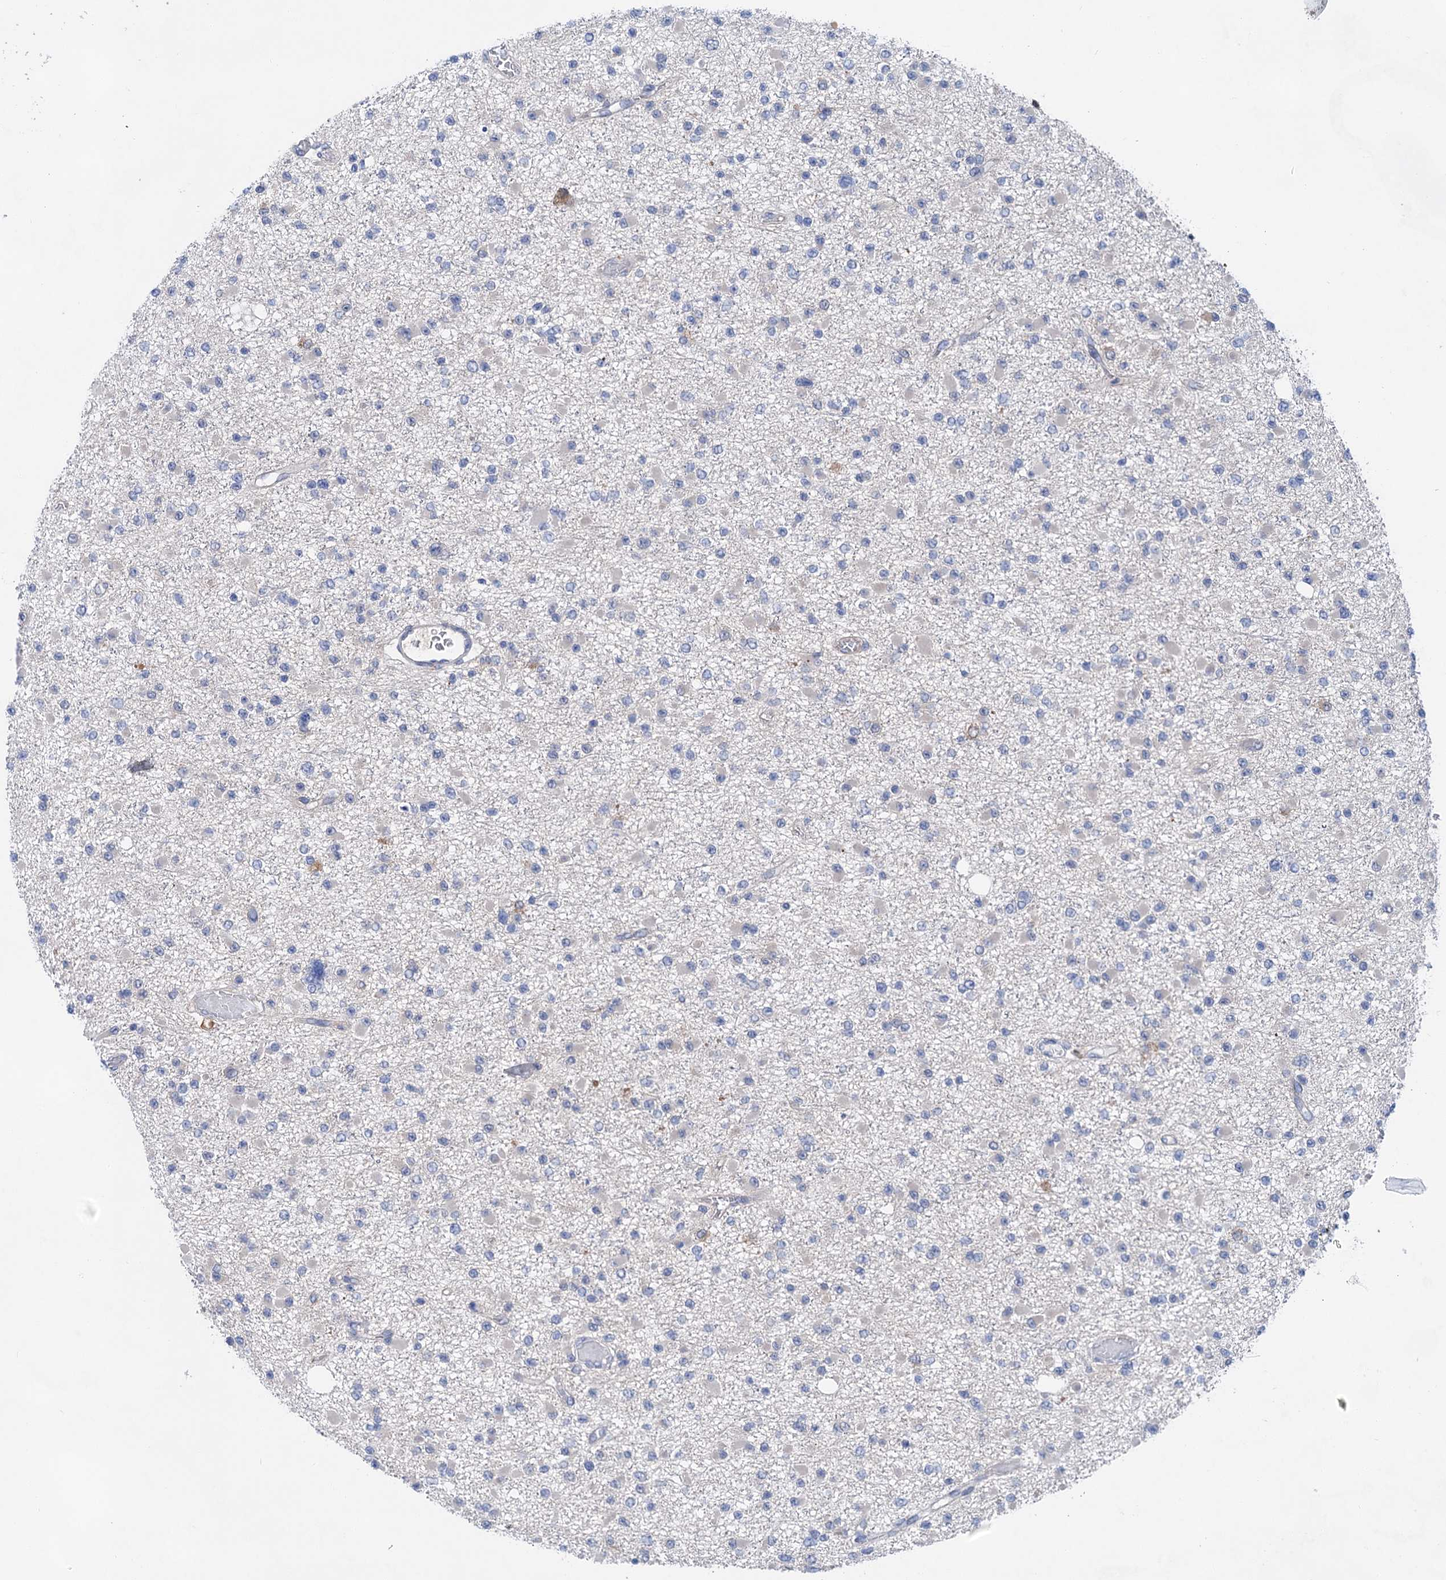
{"staining": {"intensity": "negative", "quantity": "none", "location": "none"}, "tissue": "glioma", "cell_type": "Tumor cells", "image_type": "cancer", "snomed": [{"axis": "morphology", "description": "Glioma, malignant, Low grade"}, {"axis": "topography", "description": "Brain"}], "caption": "A histopathology image of human malignant glioma (low-grade) is negative for staining in tumor cells.", "gene": "MORN3", "patient": {"sex": "female", "age": 22}}